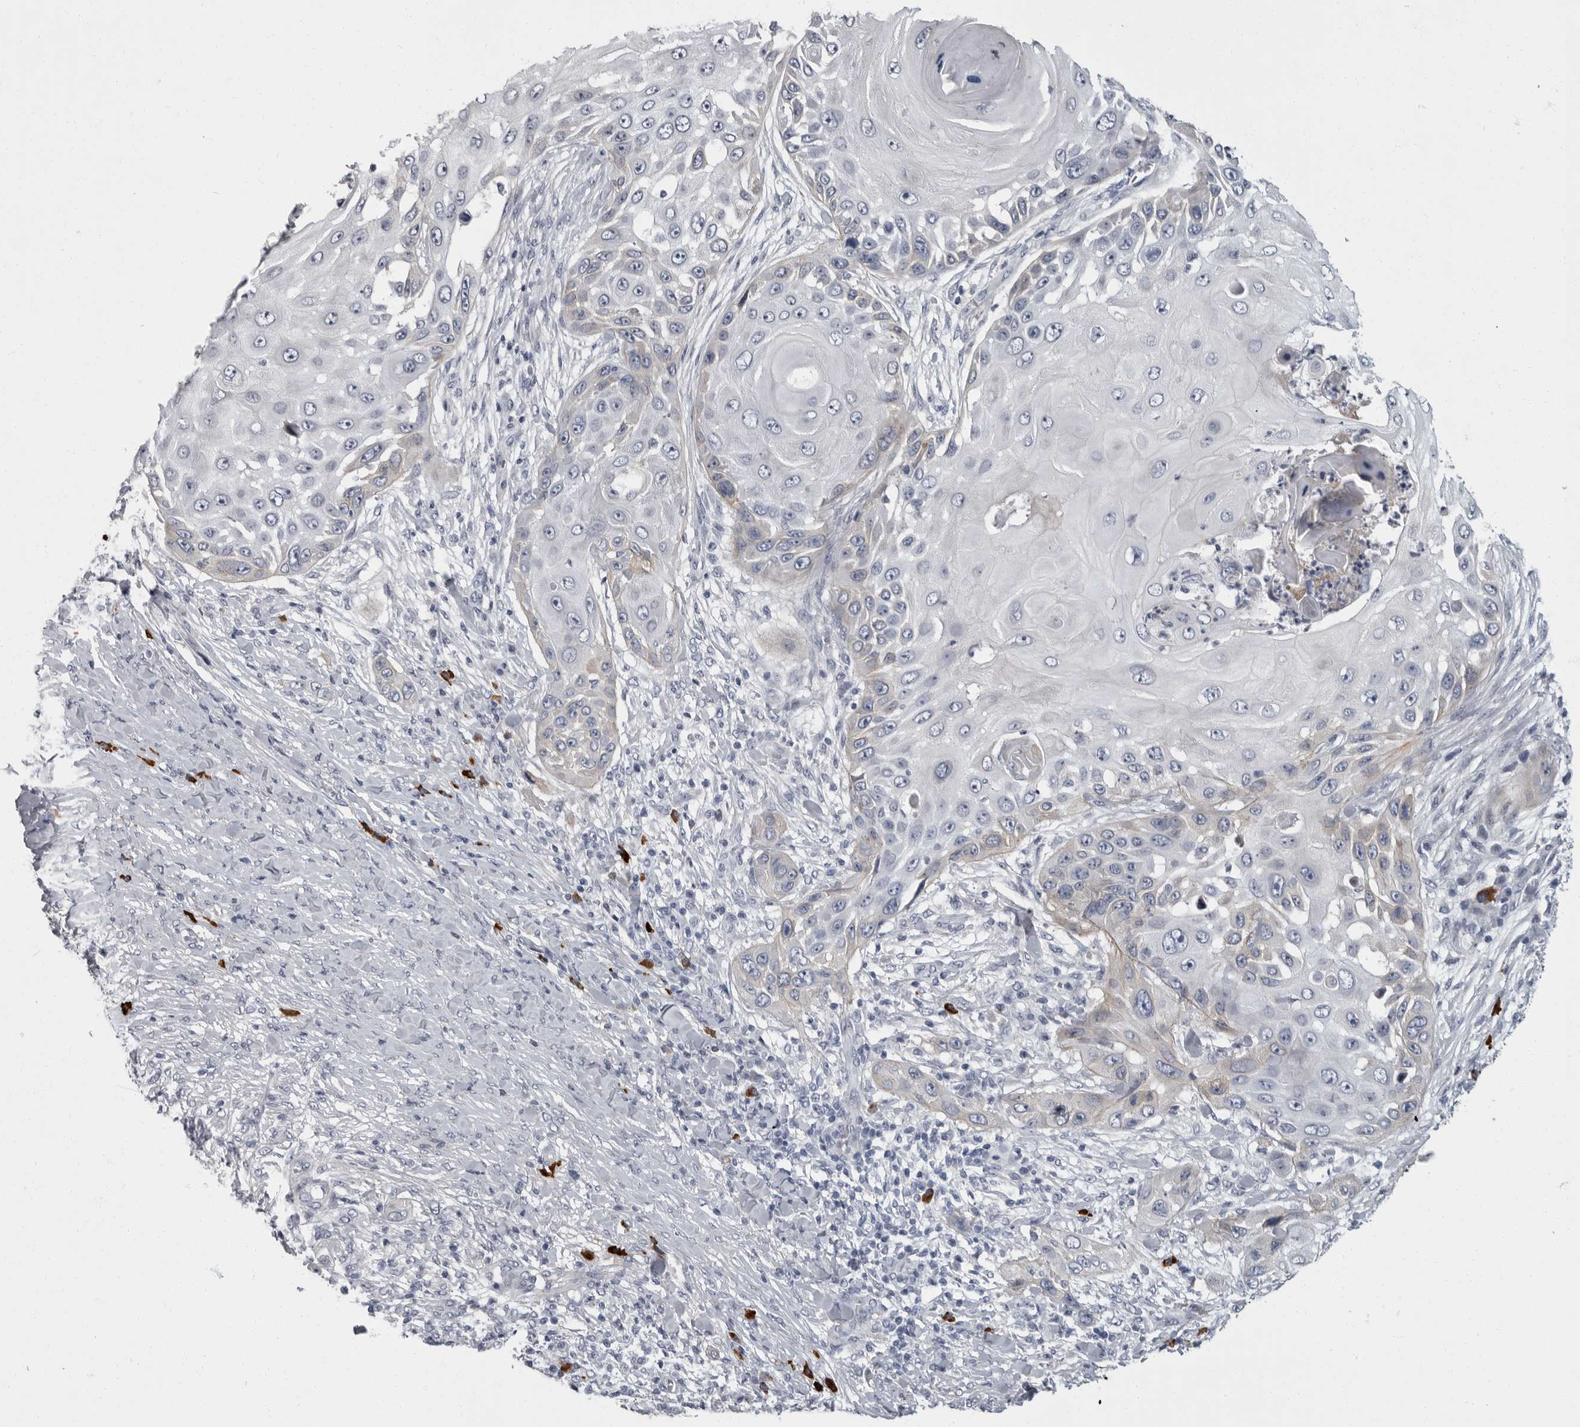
{"staining": {"intensity": "negative", "quantity": "none", "location": "none"}, "tissue": "skin cancer", "cell_type": "Tumor cells", "image_type": "cancer", "snomed": [{"axis": "morphology", "description": "Squamous cell carcinoma, NOS"}, {"axis": "topography", "description": "Skin"}], "caption": "Tumor cells are negative for protein expression in human skin cancer. (Stains: DAB IHC with hematoxylin counter stain, Microscopy: brightfield microscopy at high magnification).", "gene": "SLC25A39", "patient": {"sex": "female", "age": 44}}